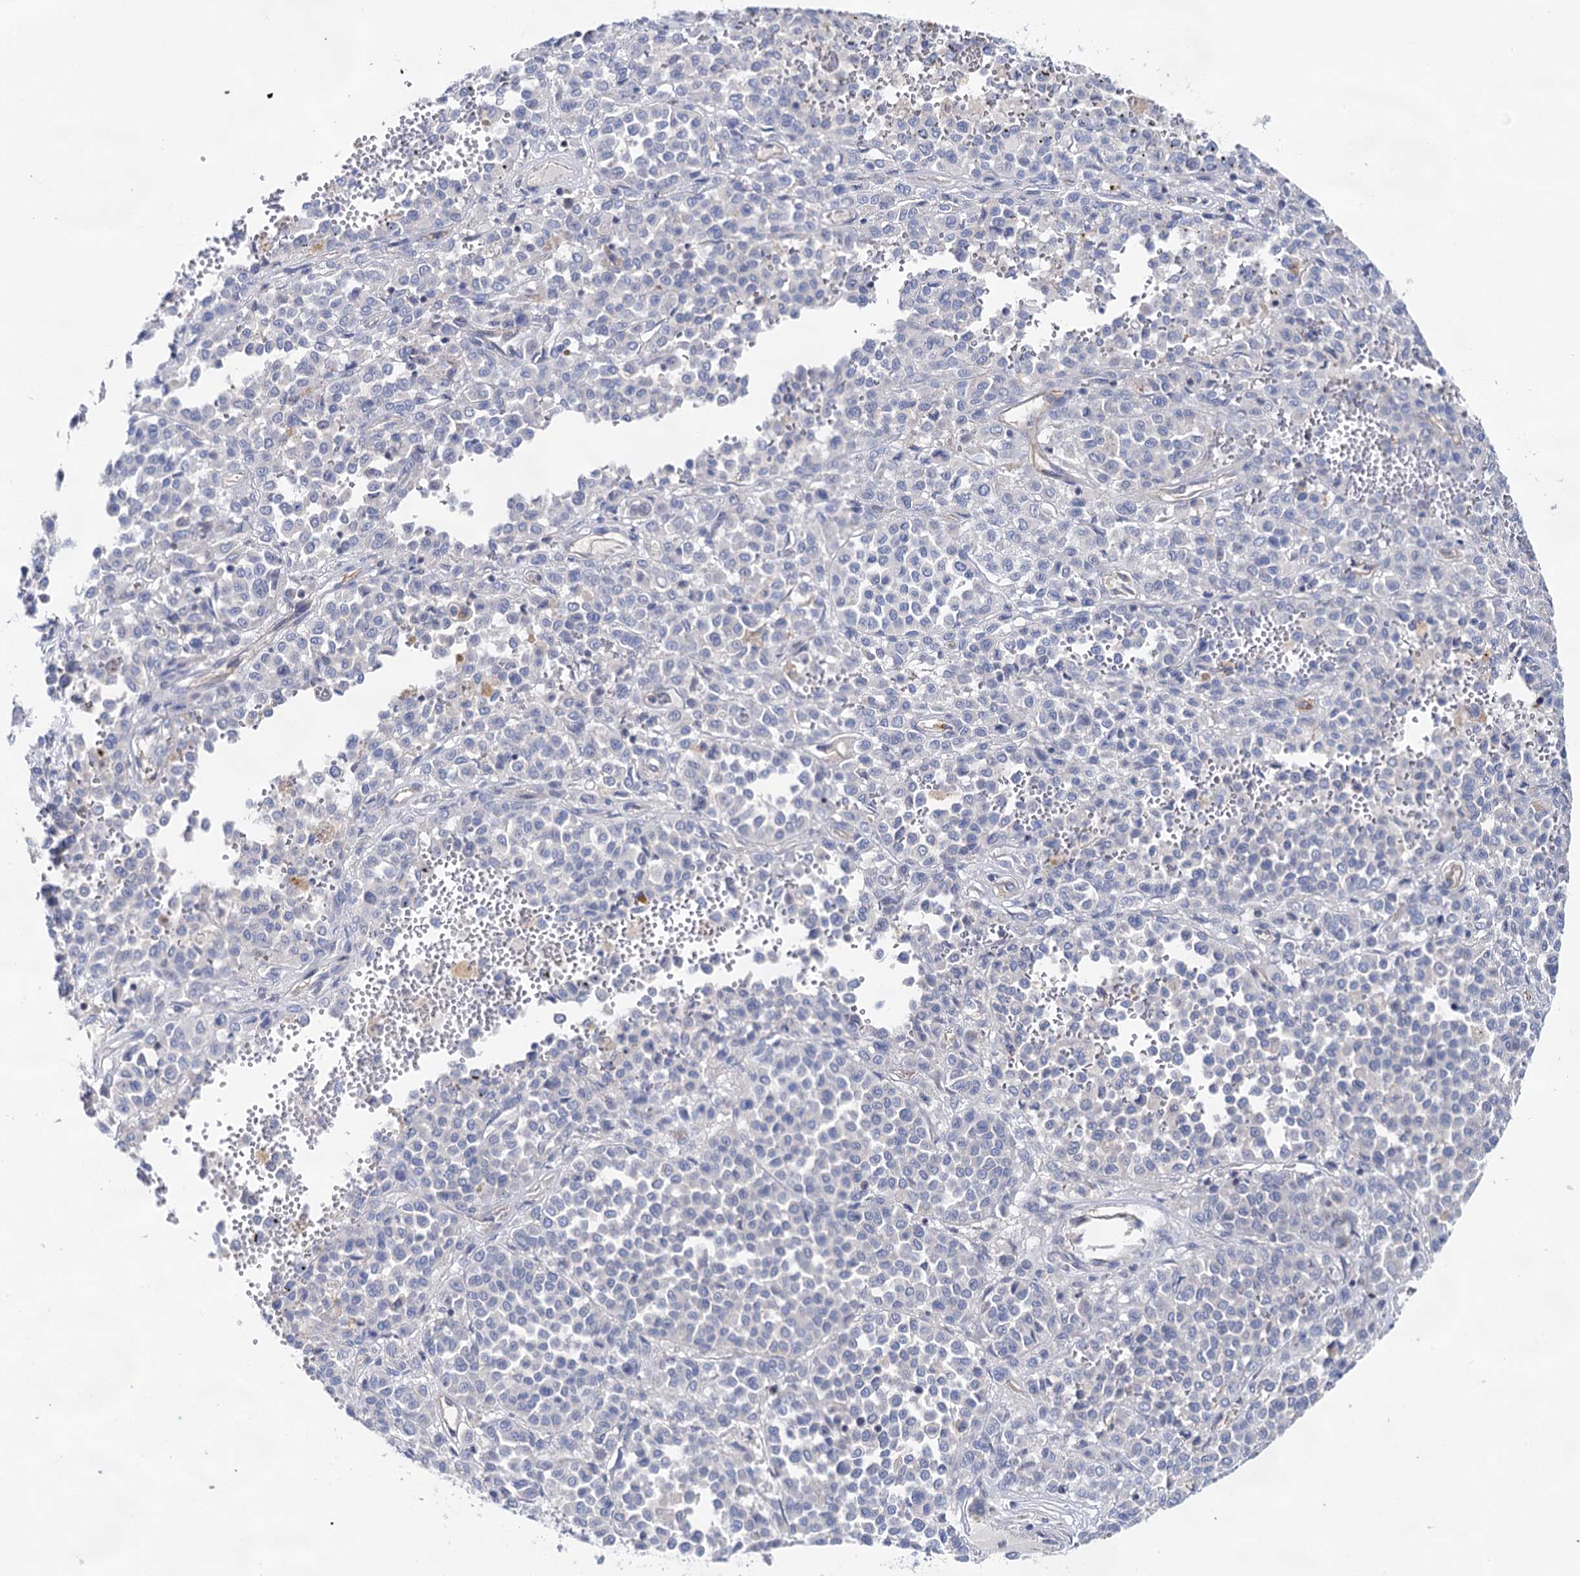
{"staining": {"intensity": "negative", "quantity": "none", "location": "none"}, "tissue": "melanoma", "cell_type": "Tumor cells", "image_type": "cancer", "snomed": [{"axis": "morphology", "description": "Malignant melanoma, Metastatic site"}, {"axis": "topography", "description": "Pancreas"}], "caption": "Micrograph shows no protein expression in tumor cells of malignant melanoma (metastatic site) tissue. (Stains: DAB (3,3'-diaminobenzidine) immunohistochemistry with hematoxylin counter stain, Microscopy: brightfield microscopy at high magnification).", "gene": "ABLIM1", "patient": {"sex": "female", "age": 30}}